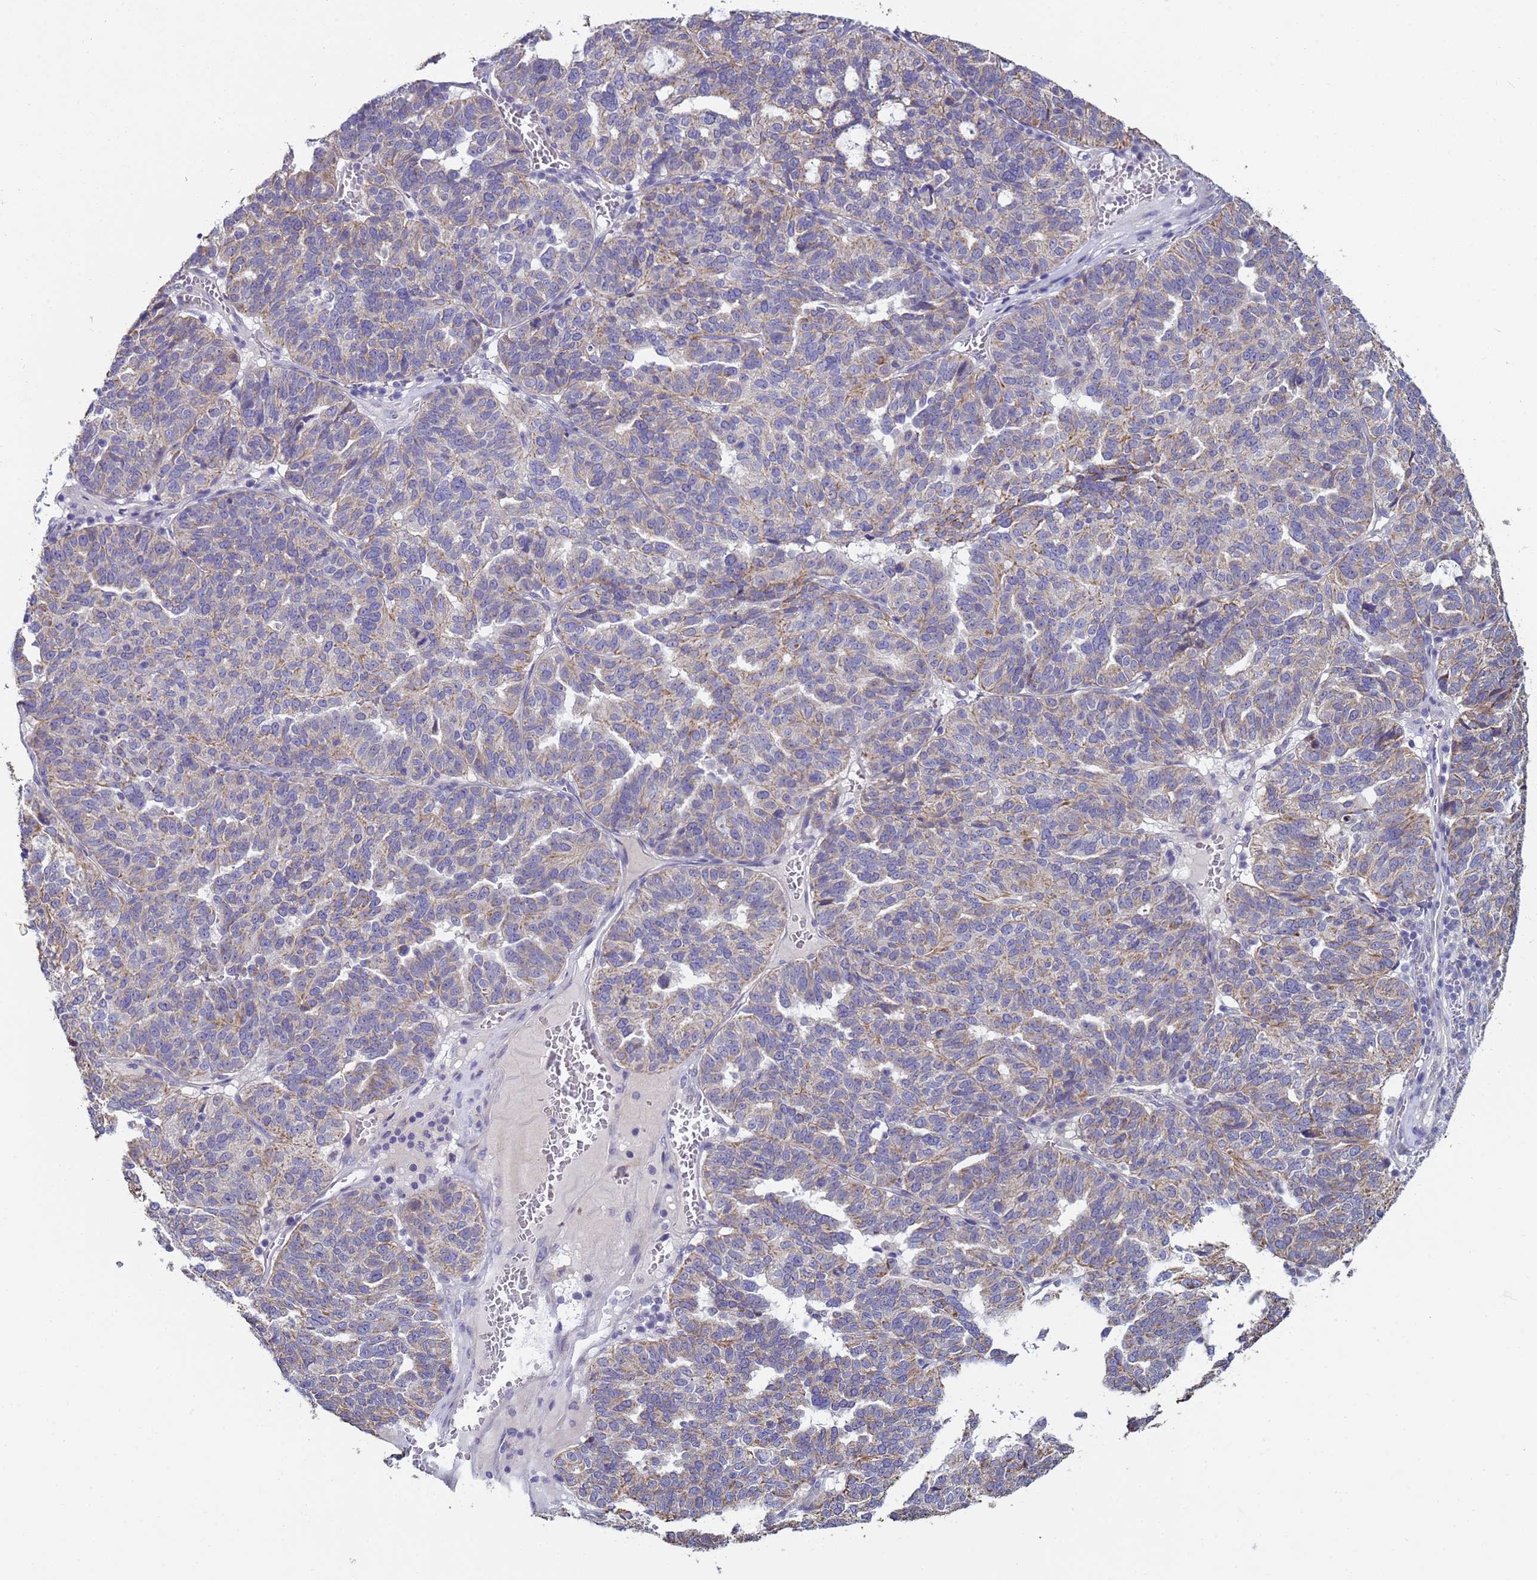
{"staining": {"intensity": "weak", "quantity": "25%-75%", "location": "cytoplasmic/membranous"}, "tissue": "ovarian cancer", "cell_type": "Tumor cells", "image_type": "cancer", "snomed": [{"axis": "morphology", "description": "Cystadenocarcinoma, serous, NOS"}, {"axis": "topography", "description": "Ovary"}], "caption": "Protein positivity by immunohistochemistry (IHC) exhibits weak cytoplasmic/membranous positivity in approximately 25%-75% of tumor cells in serous cystadenocarcinoma (ovarian). Nuclei are stained in blue.", "gene": "CLHC1", "patient": {"sex": "female", "age": 59}}